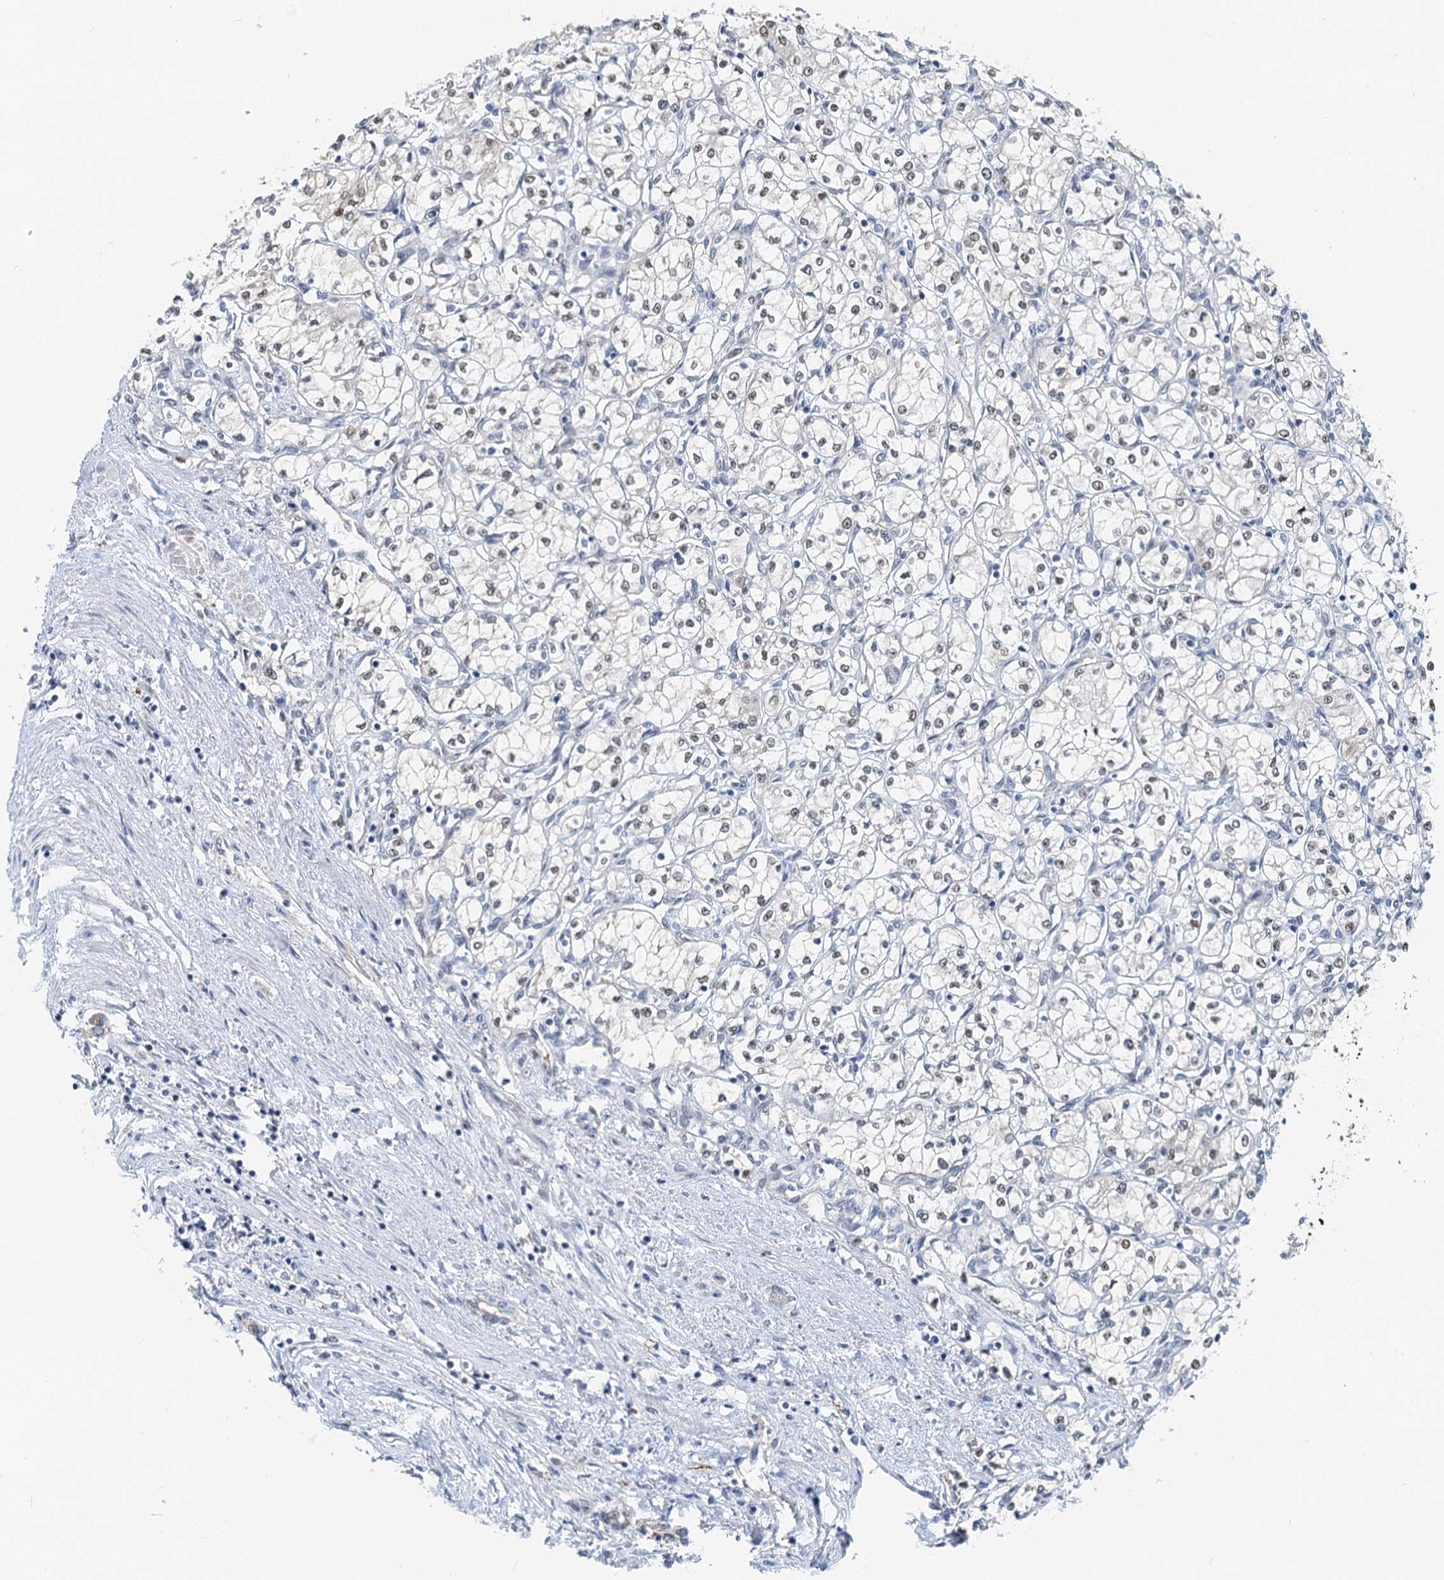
{"staining": {"intensity": "weak", "quantity": "25%-75%", "location": "nuclear"}, "tissue": "renal cancer", "cell_type": "Tumor cells", "image_type": "cancer", "snomed": [{"axis": "morphology", "description": "Adenocarcinoma, NOS"}, {"axis": "topography", "description": "Kidney"}], "caption": "Protein analysis of renal adenocarcinoma tissue exhibits weak nuclear staining in approximately 25%-75% of tumor cells.", "gene": "CFDP1", "patient": {"sex": "male", "age": 59}}